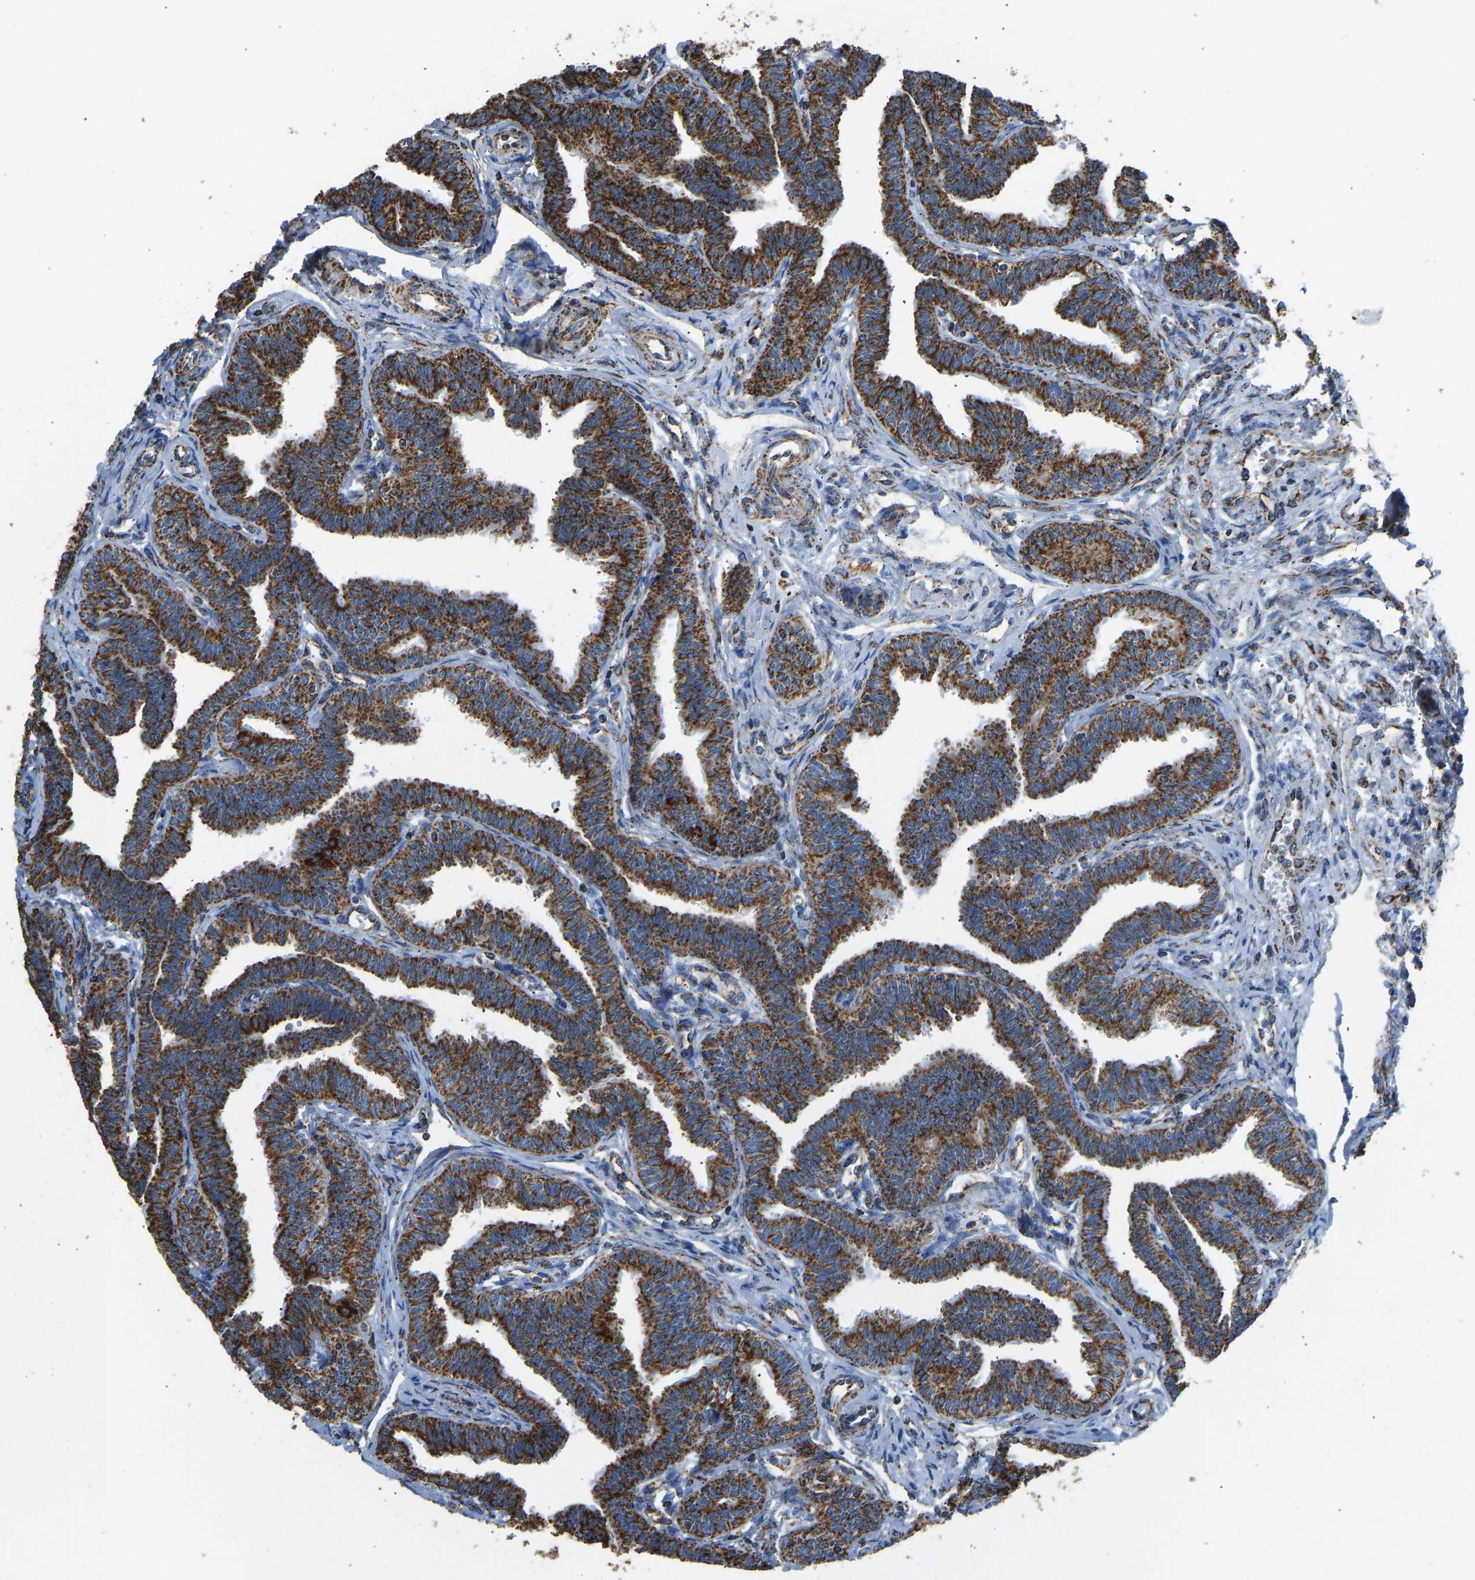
{"staining": {"intensity": "strong", "quantity": ">75%", "location": "cytoplasmic/membranous"}, "tissue": "fallopian tube", "cell_type": "Glandular cells", "image_type": "normal", "snomed": [{"axis": "morphology", "description": "Normal tissue, NOS"}, {"axis": "topography", "description": "Fallopian tube"}, {"axis": "topography", "description": "Ovary"}], "caption": "This is a histology image of immunohistochemistry staining of unremarkable fallopian tube, which shows strong positivity in the cytoplasmic/membranous of glandular cells.", "gene": "IRX6", "patient": {"sex": "female", "age": 23}}